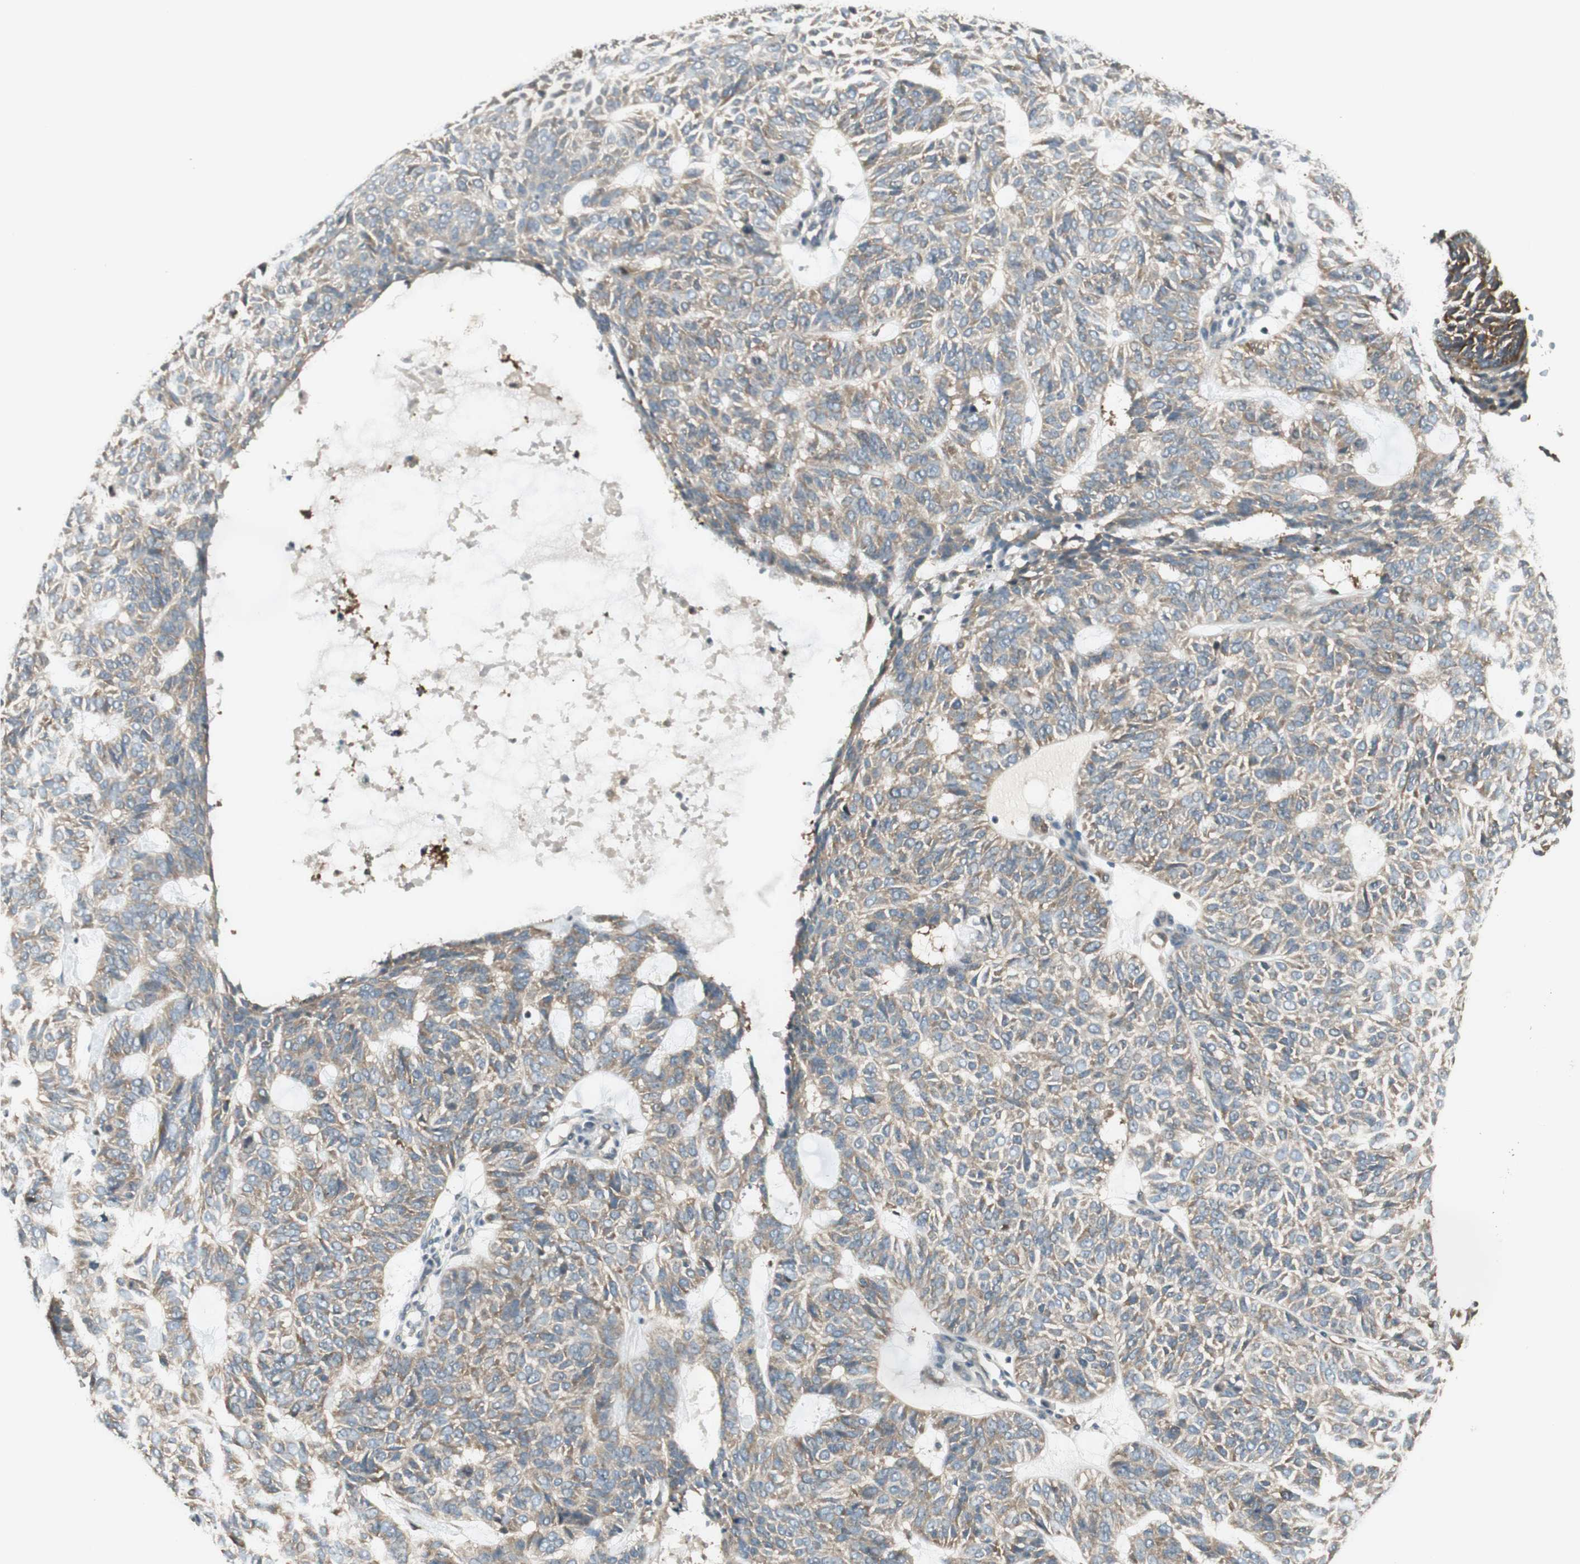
{"staining": {"intensity": "weak", "quantity": "25%-75%", "location": "cytoplasmic/membranous"}, "tissue": "skin cancer", "cell_type": "Tumor cells", "image_type": "cancer", "snomed": [{"axis": "morphology", "description": "Basal cell carcinoma"}, {"axis": "topography", "description": "Skin"}], "caption": "Immunohistochemistry (IHC) of human skin cancer displays low levels of weak cytoplasmic/membranous expression in approximately 25%-75% of tumor cells.", "gene": "IPO5", "patient": {"sex": "male", "age": 87}}